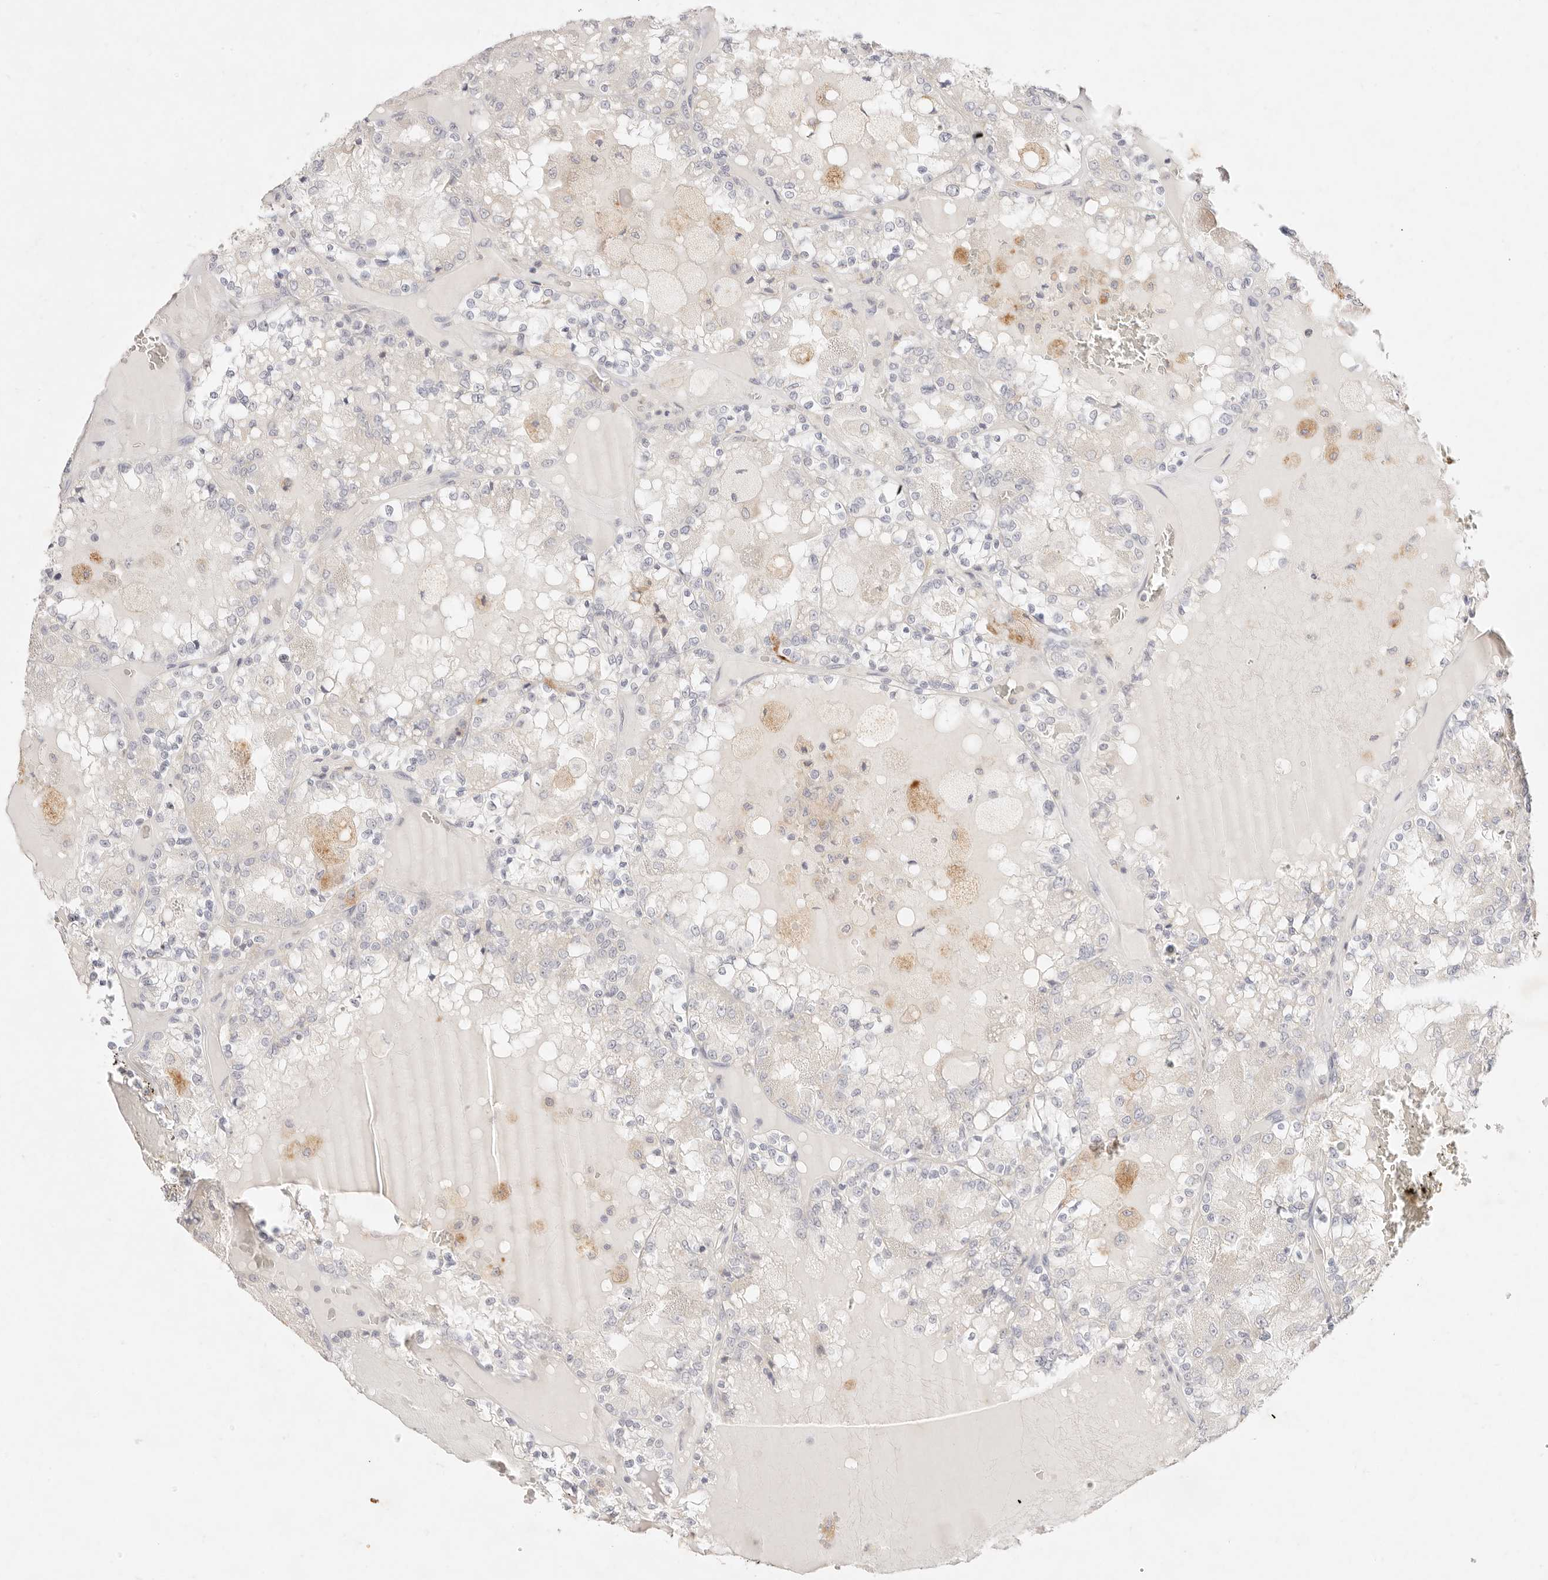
{"staining": {"intensity": "negative", "quantity": "none", "location": "none"}, "tissue": "renal cancer", "cell_type": "Tumor cells", "image_type": "cancer", "snomed": [{"axis": "morphology", "description": "Adenocarcinoma, NOS"}, {"axis": "topography", "description": "Kidney"}], "caption": "IHC image of neoplastic tissue: adenocarcinoma (renal) stained with DAB reveals no significant protein expression in tumor cells. (IHC, brightfield microscopy, high magnification).", "gene": "GPR84", "patient": {"sex": "female", "age": 56}}